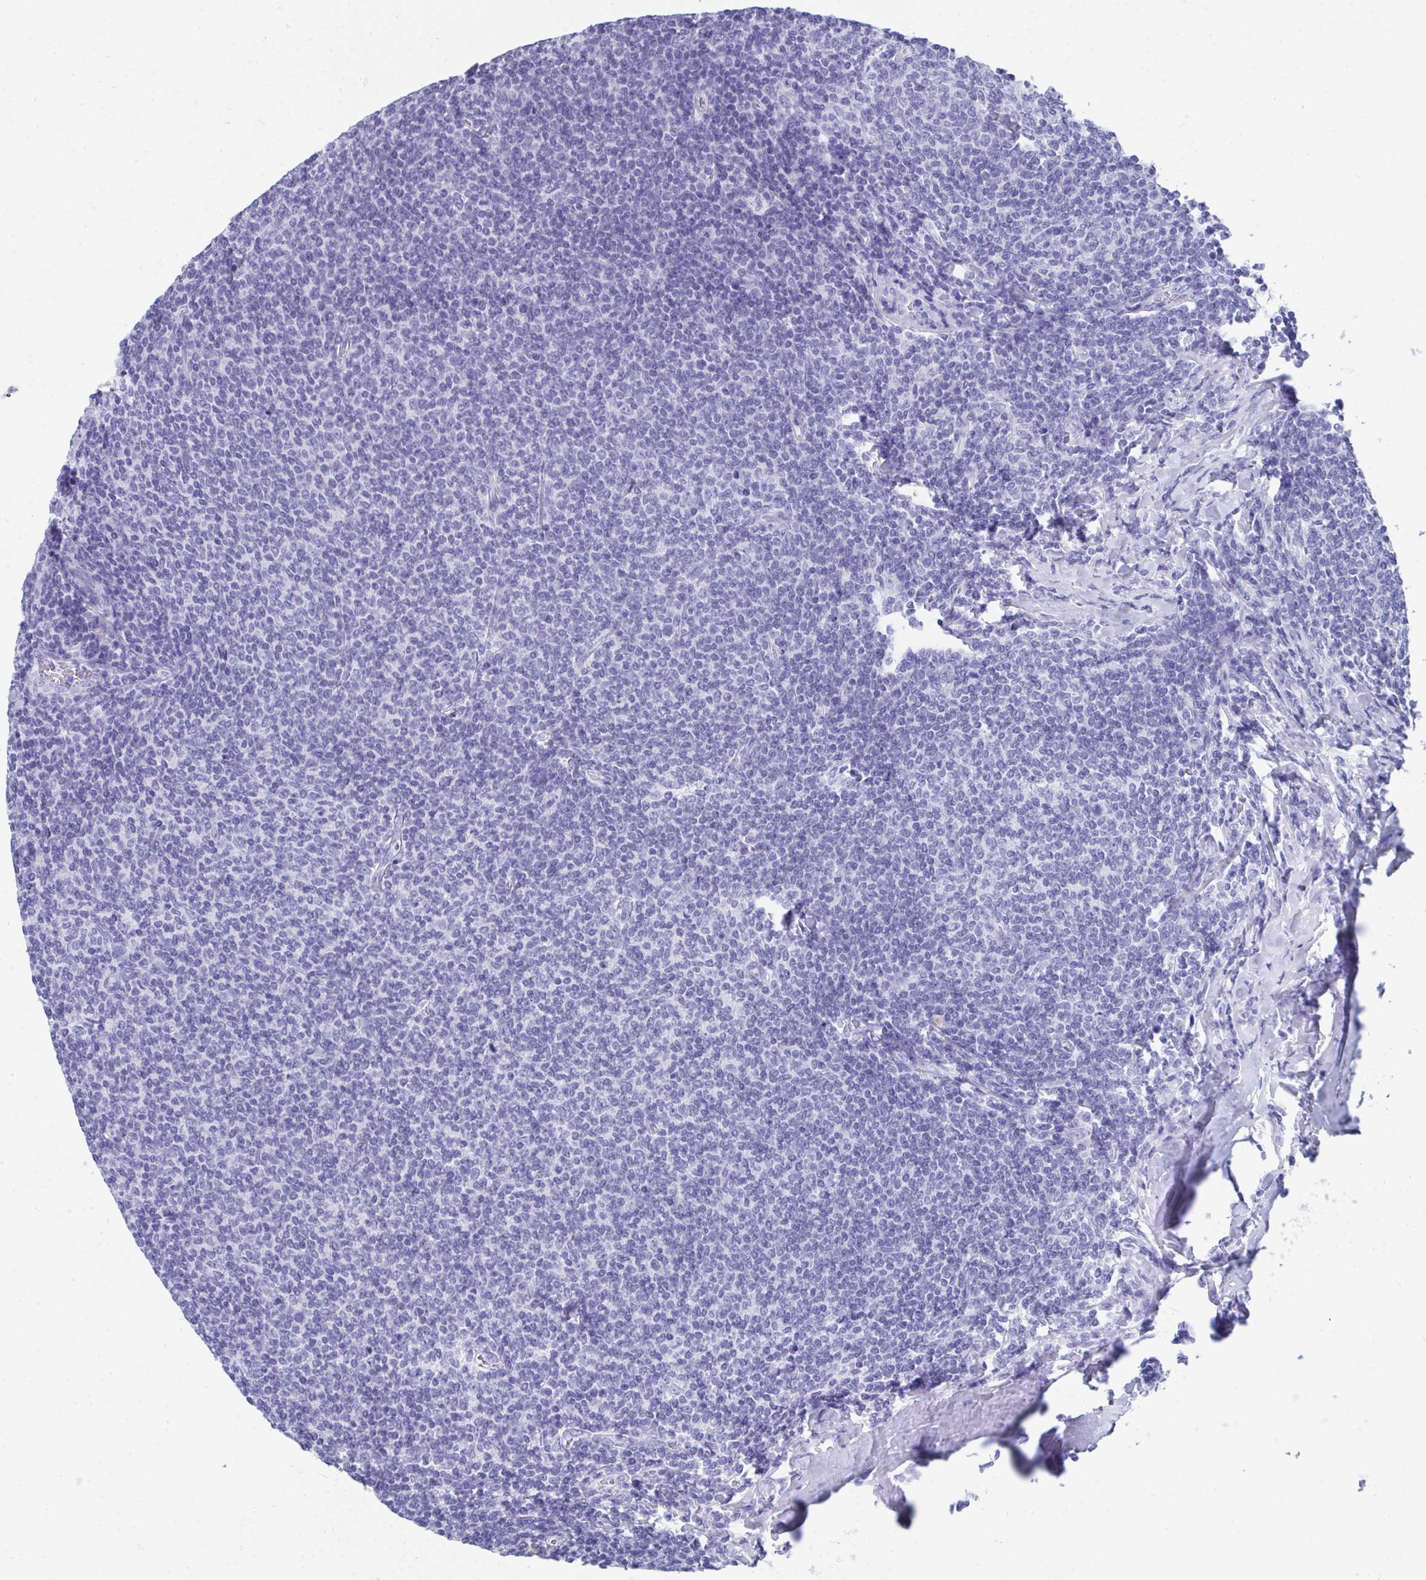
{"staining": {"intensity": "negative", "quantity": "none", "location": "none"}, "tissue": "lymphoma", "cell_type": "Tumor cells", "image_type": "cancer", "snomed": [{"axis": "morphology", "description": "Malignant lymphoma, non-Hodgkin's type, Low grade"}, {"axis": "topography", "description": "Lymph node"}], "caption": "Immunohistochemical staining of human lymphoma displays no significant staining in tumor cells.", "gene": "HGD", "patient": {"sex": "male", "age": 52}}